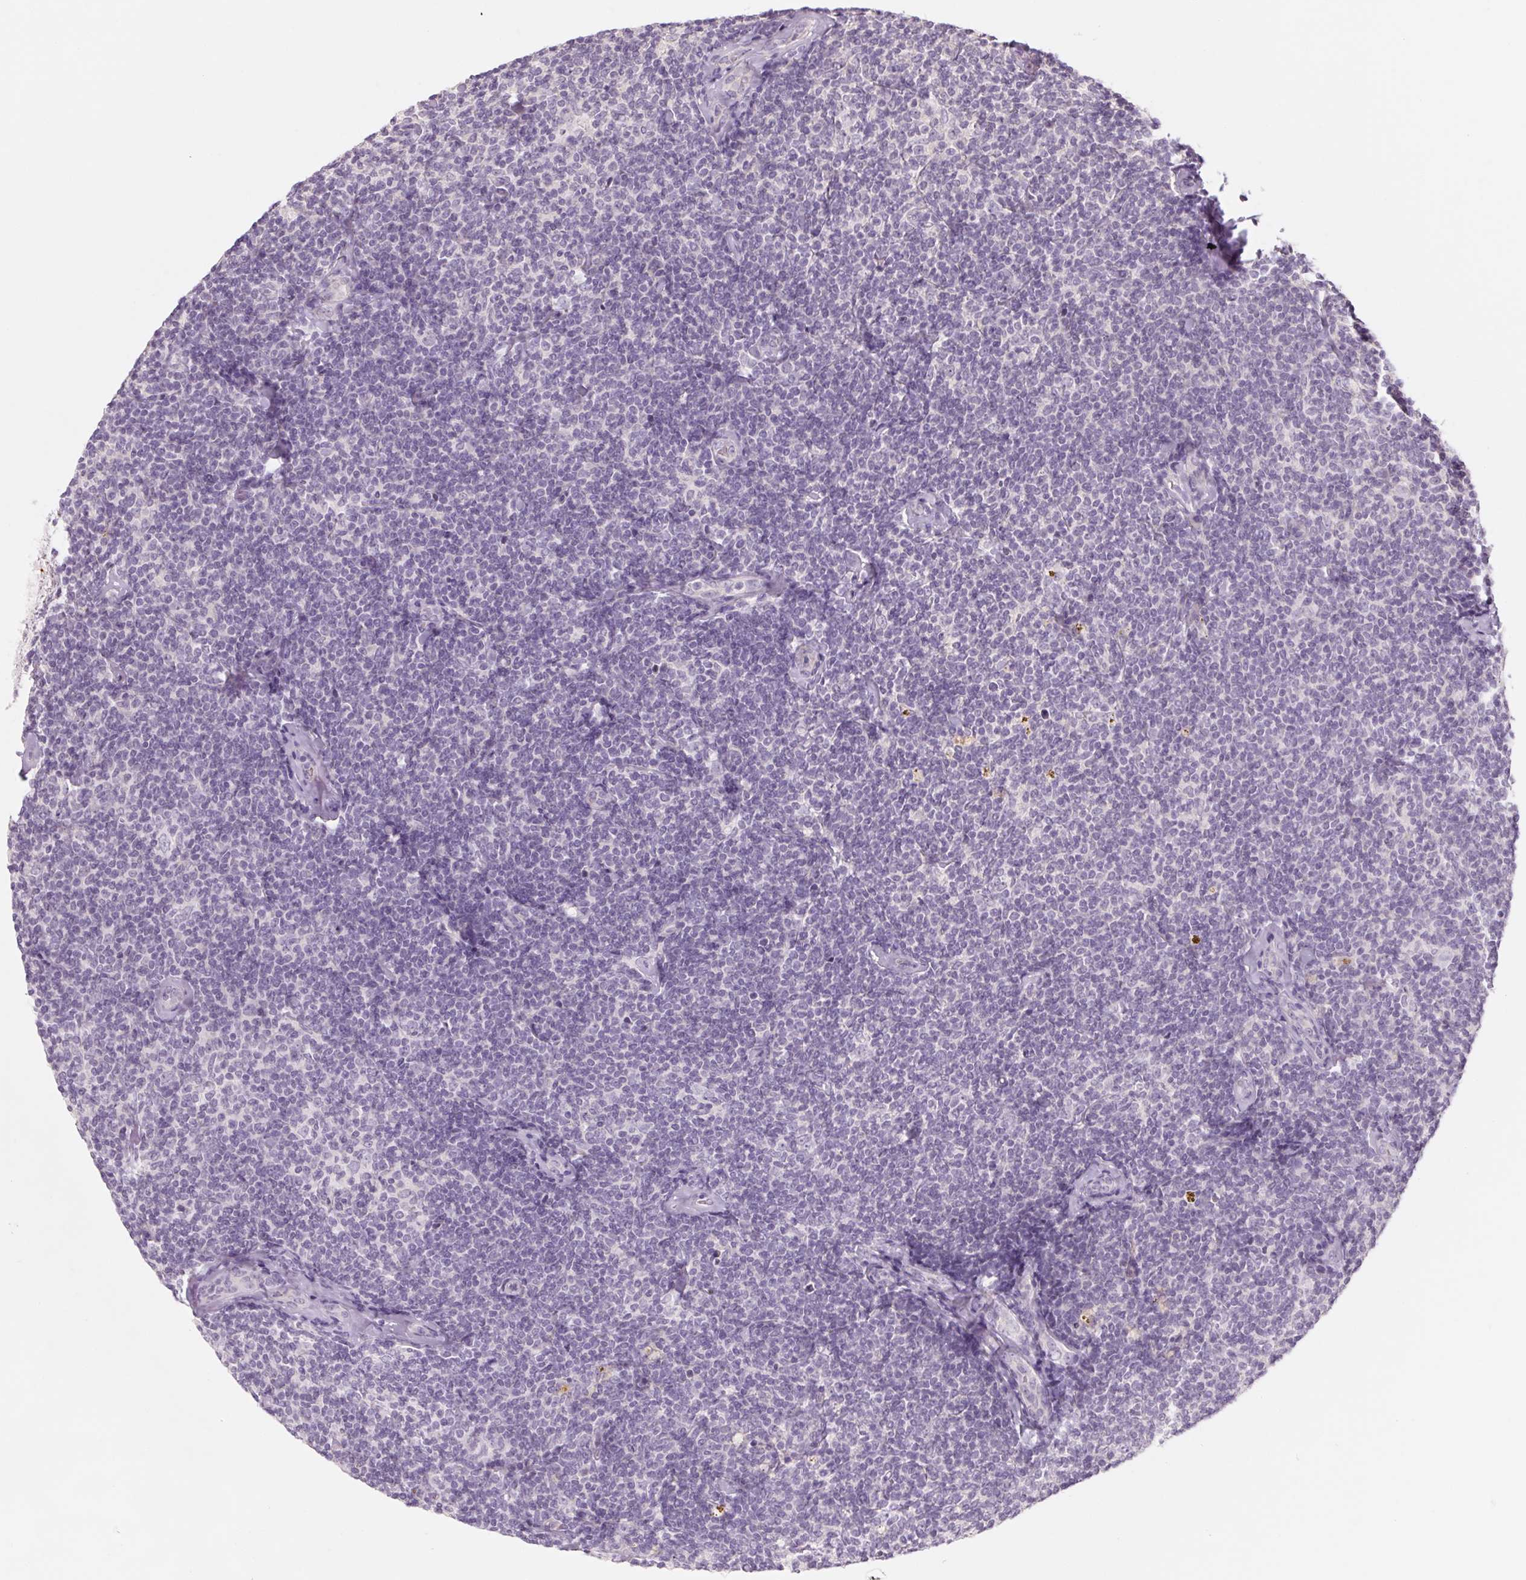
{"staining": {"intensity": "negative", "quantity": "none", "location": "none"}, "tissue": "lymphoma", "cell_type": "Tumor cells", "image_type": "cancer", "snomed": [{"axis": "morphology", "description": "Malignant lymphoma, non-Hodgkin's type, Low grade"}, {"axis": "topography", "description": "Lymph node"}], "caption": "High magnification brightfield microscopy of low-grade malignant lymphoma, non-Hodgkin's type stained with DAB (brown) and counterstained with hematoxylin (blue): tumor cells show no significant staining.", "gene": "POU1F1", "patient": {"sex": "female", "age": 56}}